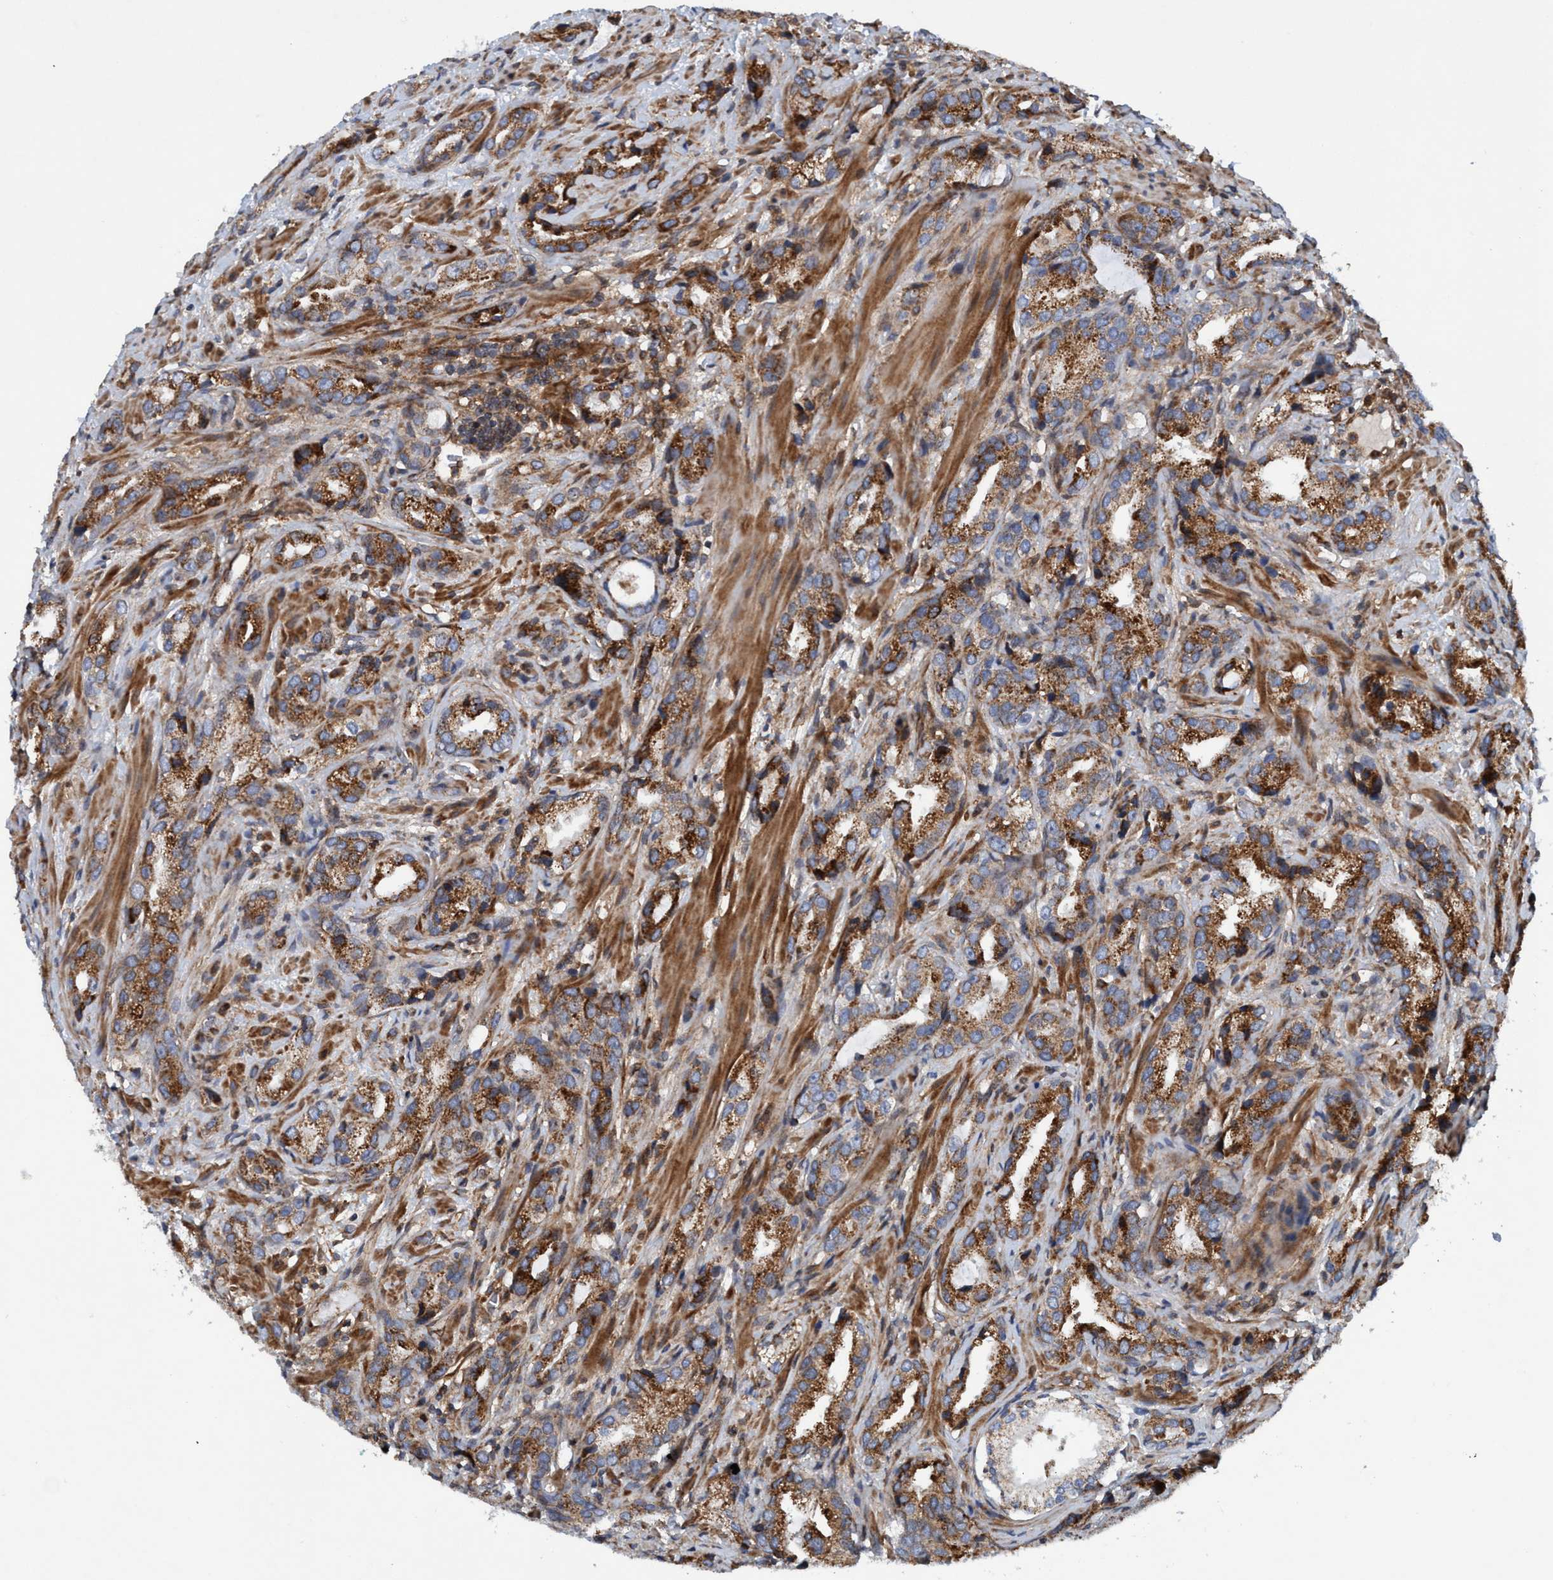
{"staining": {"intensity": "moderate", "quantity": ">75%", "location": "cytoplasmic/membranous"}, "tissue": "prostate cancer", "cell_type": "Tumor cells", "image_type": "cancer", "snomed": [{"axis": "morphology", "description": "Adenocarcinoma, High grade"}, {"axis": "topography", "description": "Prostate"}], "caption": "High-magnification brightfield microscopy of prostate cancer (high-grade adenocarcinoma) stained with DAB (3,3'-diaminobenzidine) (brown) and counterstained with hematoxylin (blue). tumor cells exhibit moderate cytoplasmic/membranous expression is seen in approximately>75% of cells.", "gene": "SLC16A3", "patient": {"sex": "male", "age": 63}}